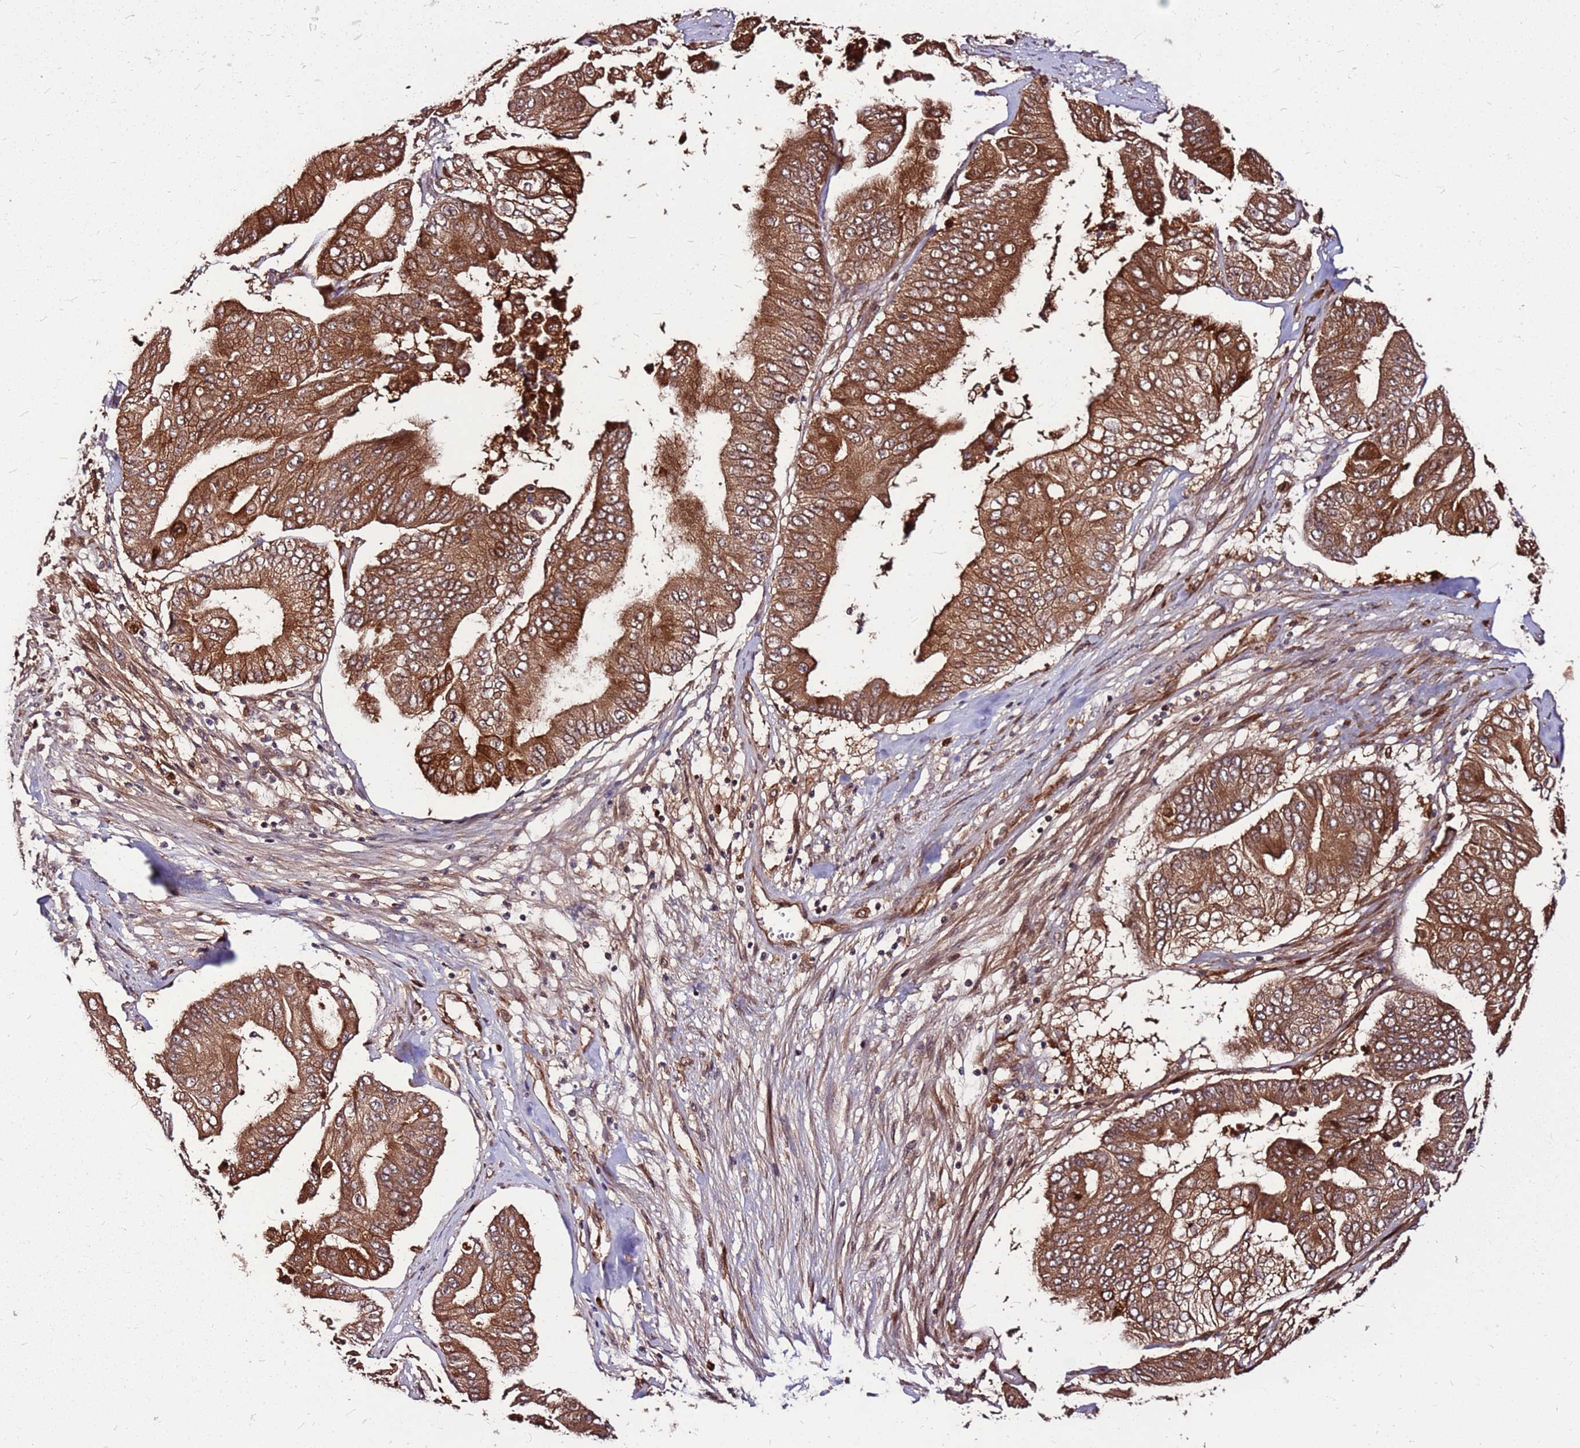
{"staining": {"intensity": "strong", "quantity": ">75%", "location": "cytoplasmic/membranous"}, "tissue": "pancreatic cancer", "cell_type": "Tumor cells", "image_type": "cancer", "snomed": [{"axis": "morphology", "description": "Adenocarcinoma, NOS"}, {"axis": "topography", "description": "Pancreas"}], "caption": "This histopathology image exhibits IHC staining of human adenocarcinoma (pancreatic), with high strong cytoplasmic/membranous staining in approximately >75% of tumor cells.", "gene": "LYPLAL1", "patient": {"sex": "female", "age": 77}}